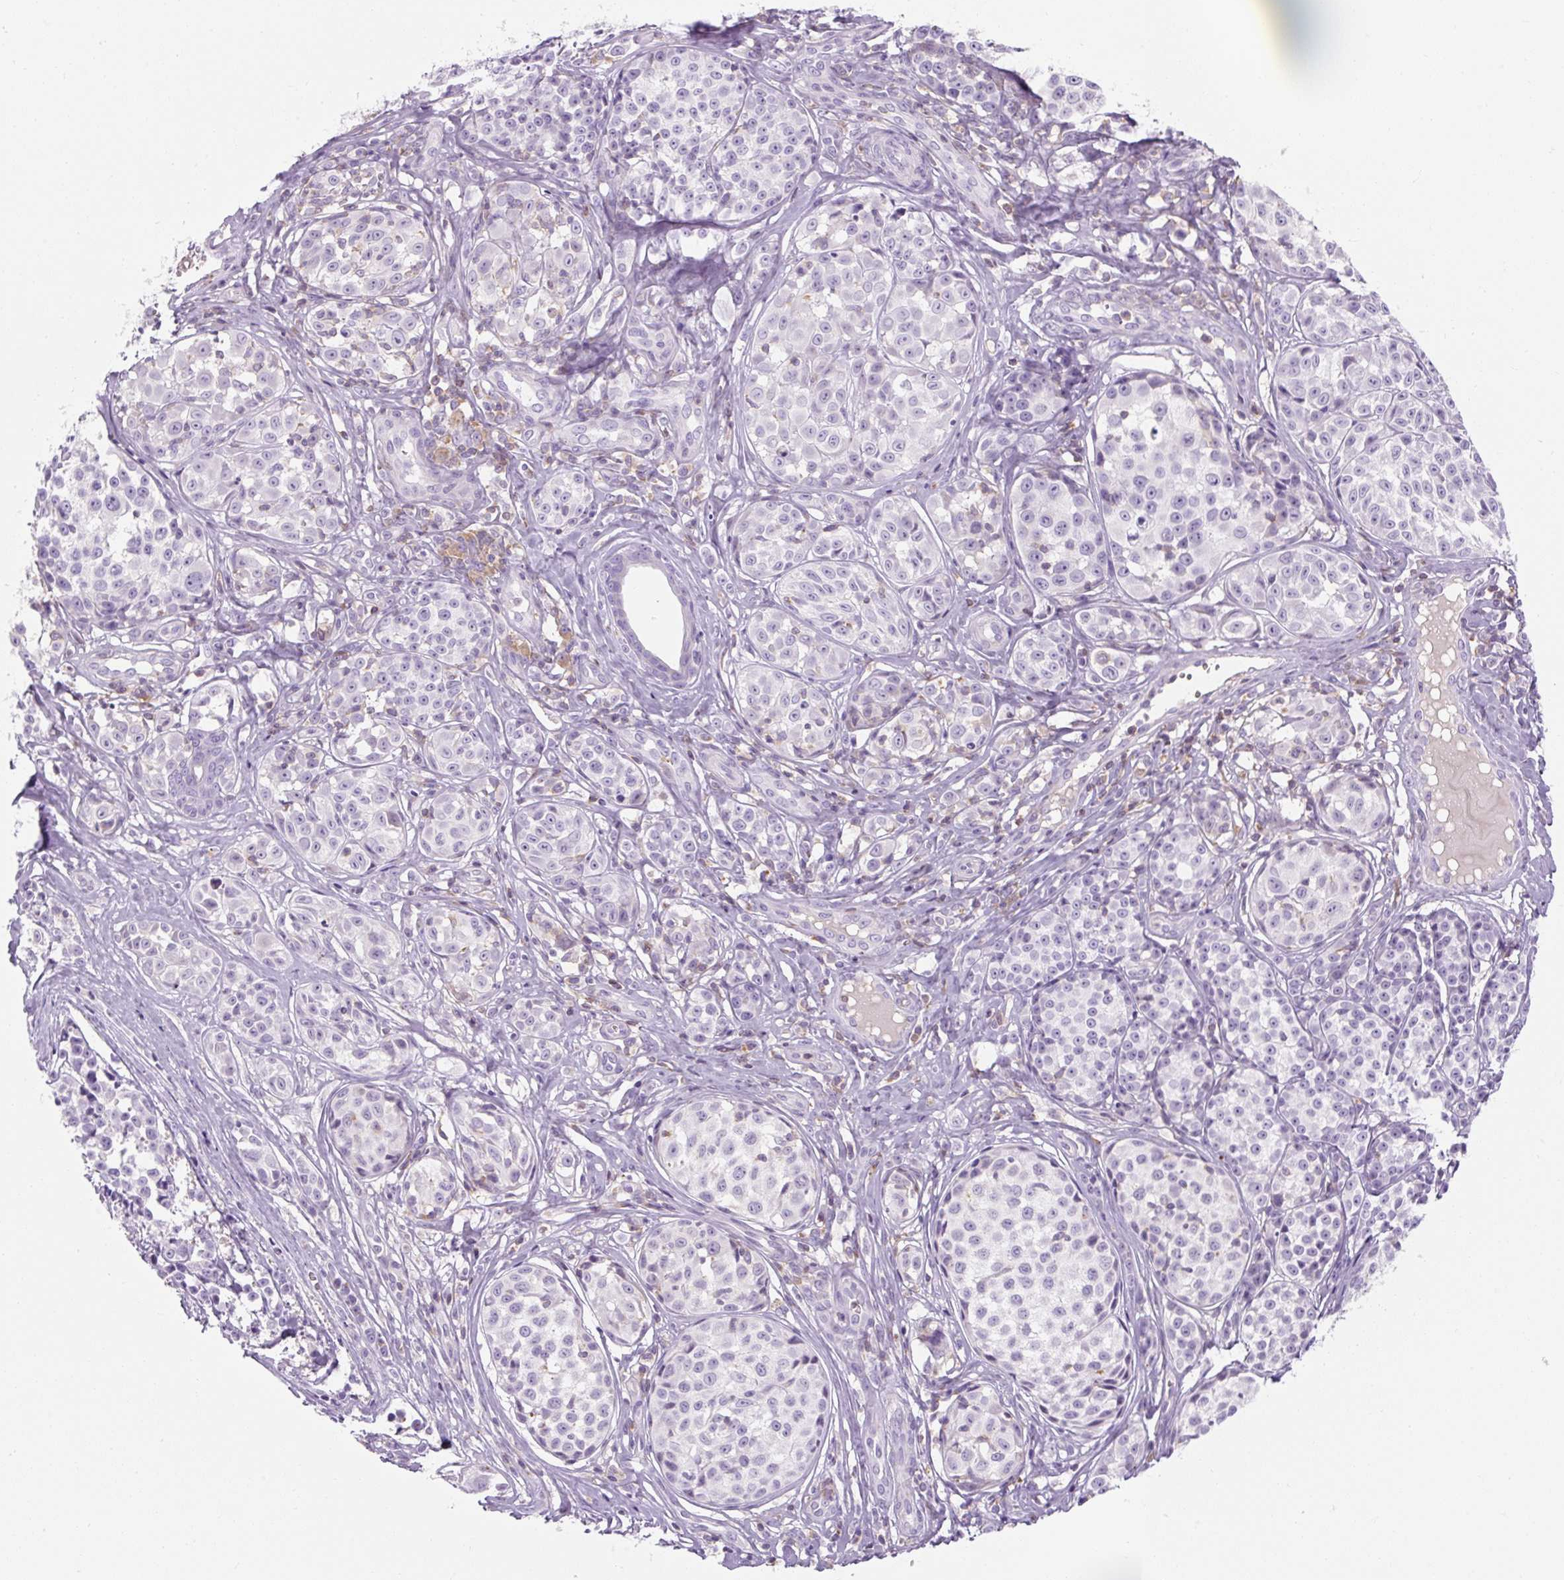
{"staining": {"intensity": "negative", "quantity": "none", "location": "none"}, "tissue": "melanoma", "cell_type": "Tumor cells", "image_type": "cancer", "snomed": [{"axis": "morphology", "description": "Malignant melanoma, NOS"}, {"axis": "topography", "description": "Skin"}], "caption": "High magnification brightfield microscopy of malignant melanoma stained with DAB (brown) and counterstained with hematoxylin (blue): tumor cells show no significant expression.", "gene": "TIGD2", "patient": {"sex": "female", "age": 35}}